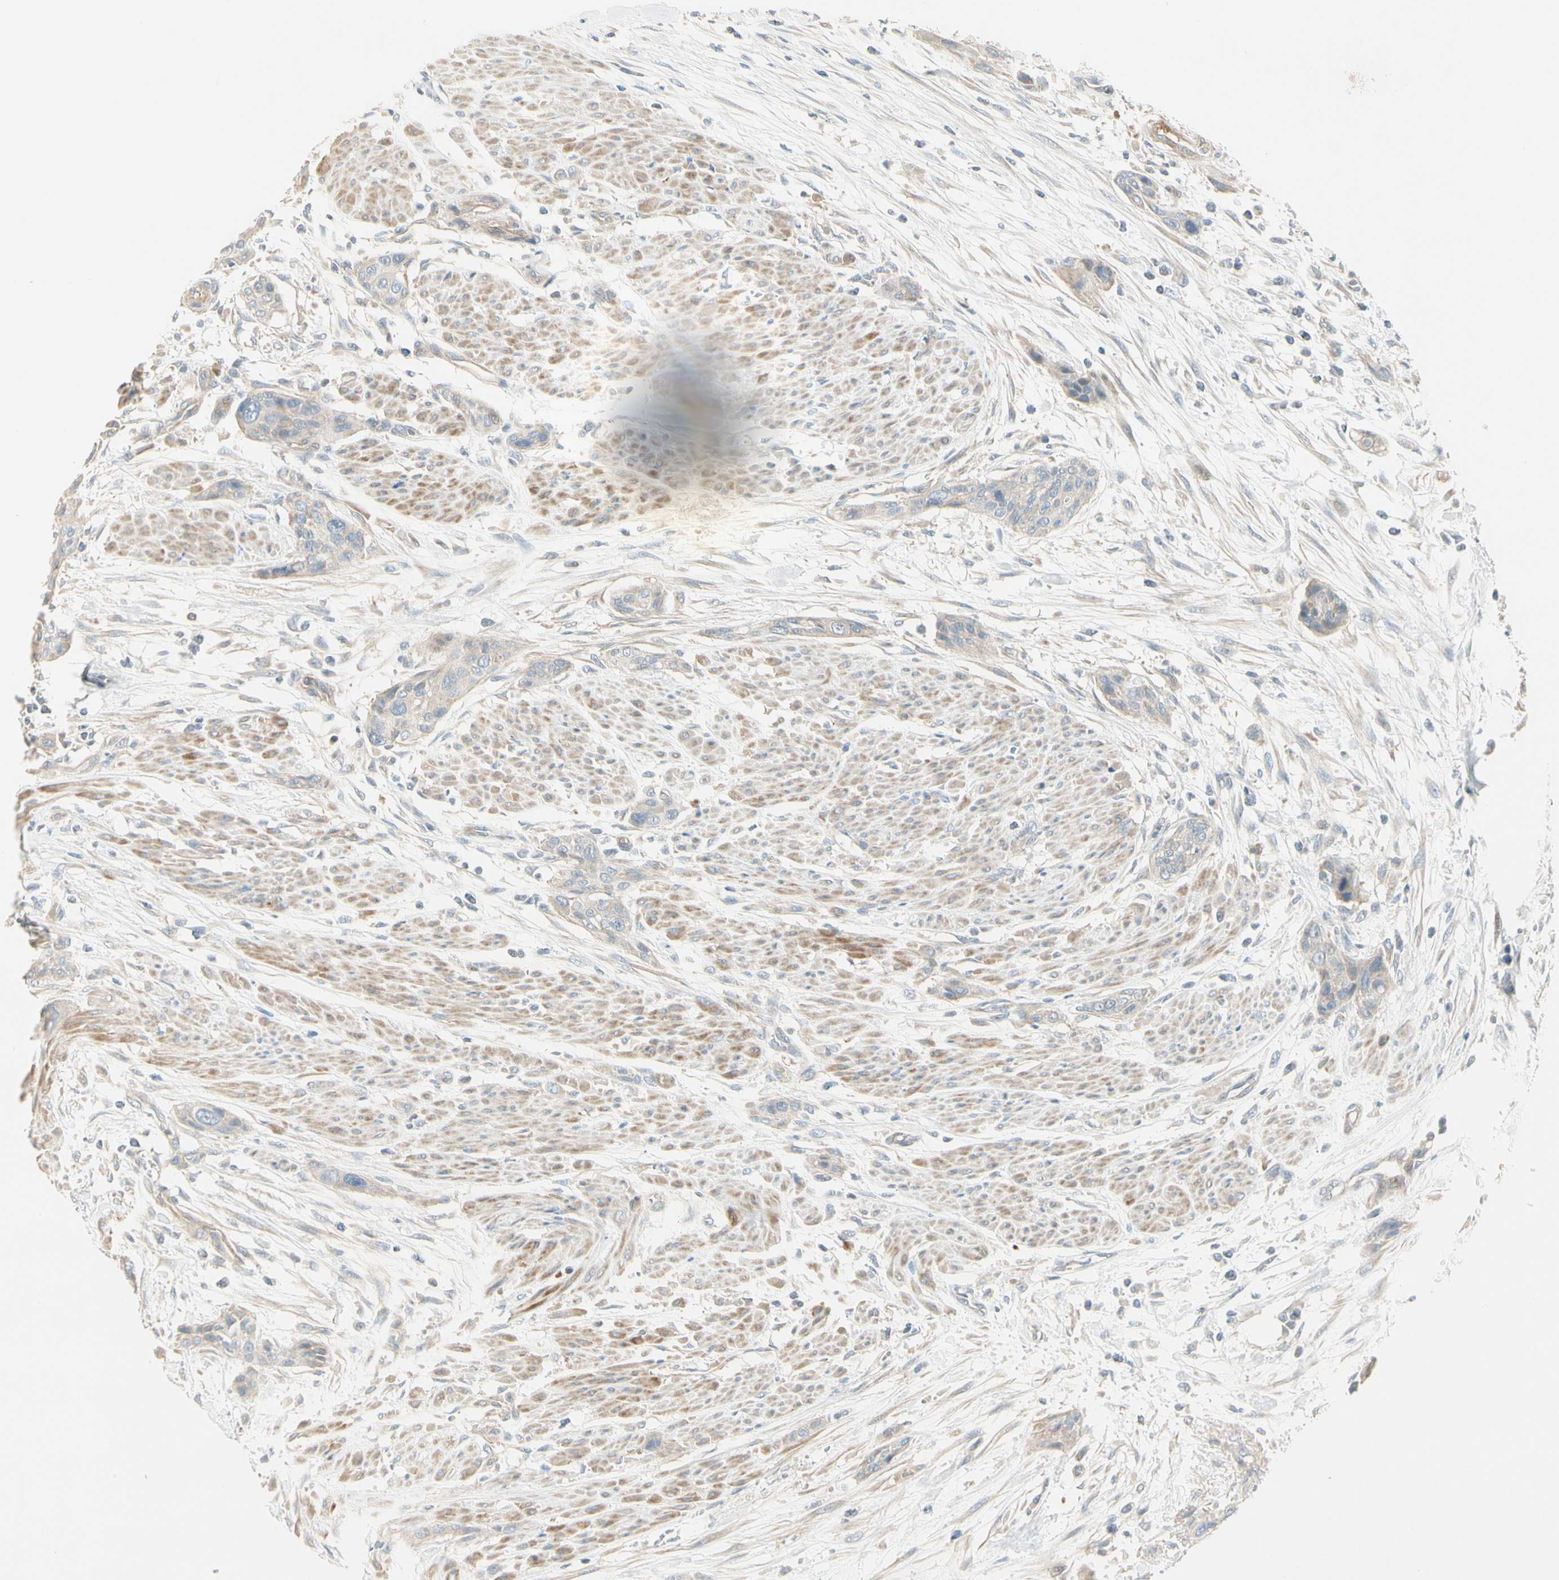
{"staining": {"intensity": "weak", "quantity": "25%-75%", "location": "cytoplasmic/membranous"}, "tissue": "urothelial cancer", "cell_type": "Tumor cells", "image_type": "cancer", "snomed": [{"axis": "morphology", "description": "Urothelial carcinoma, High grade"}, {"axis": "topography", "description": "Urinary bladder"}], "caption": "There is low levels of weak cytoplasmic/membranous staining in tumor cells of urothelial cancer, as demonstrated by immunohistochemical staining (brown color).", "gene": "ADGRA3", "patient": {"sex": "male", "age": 35}}